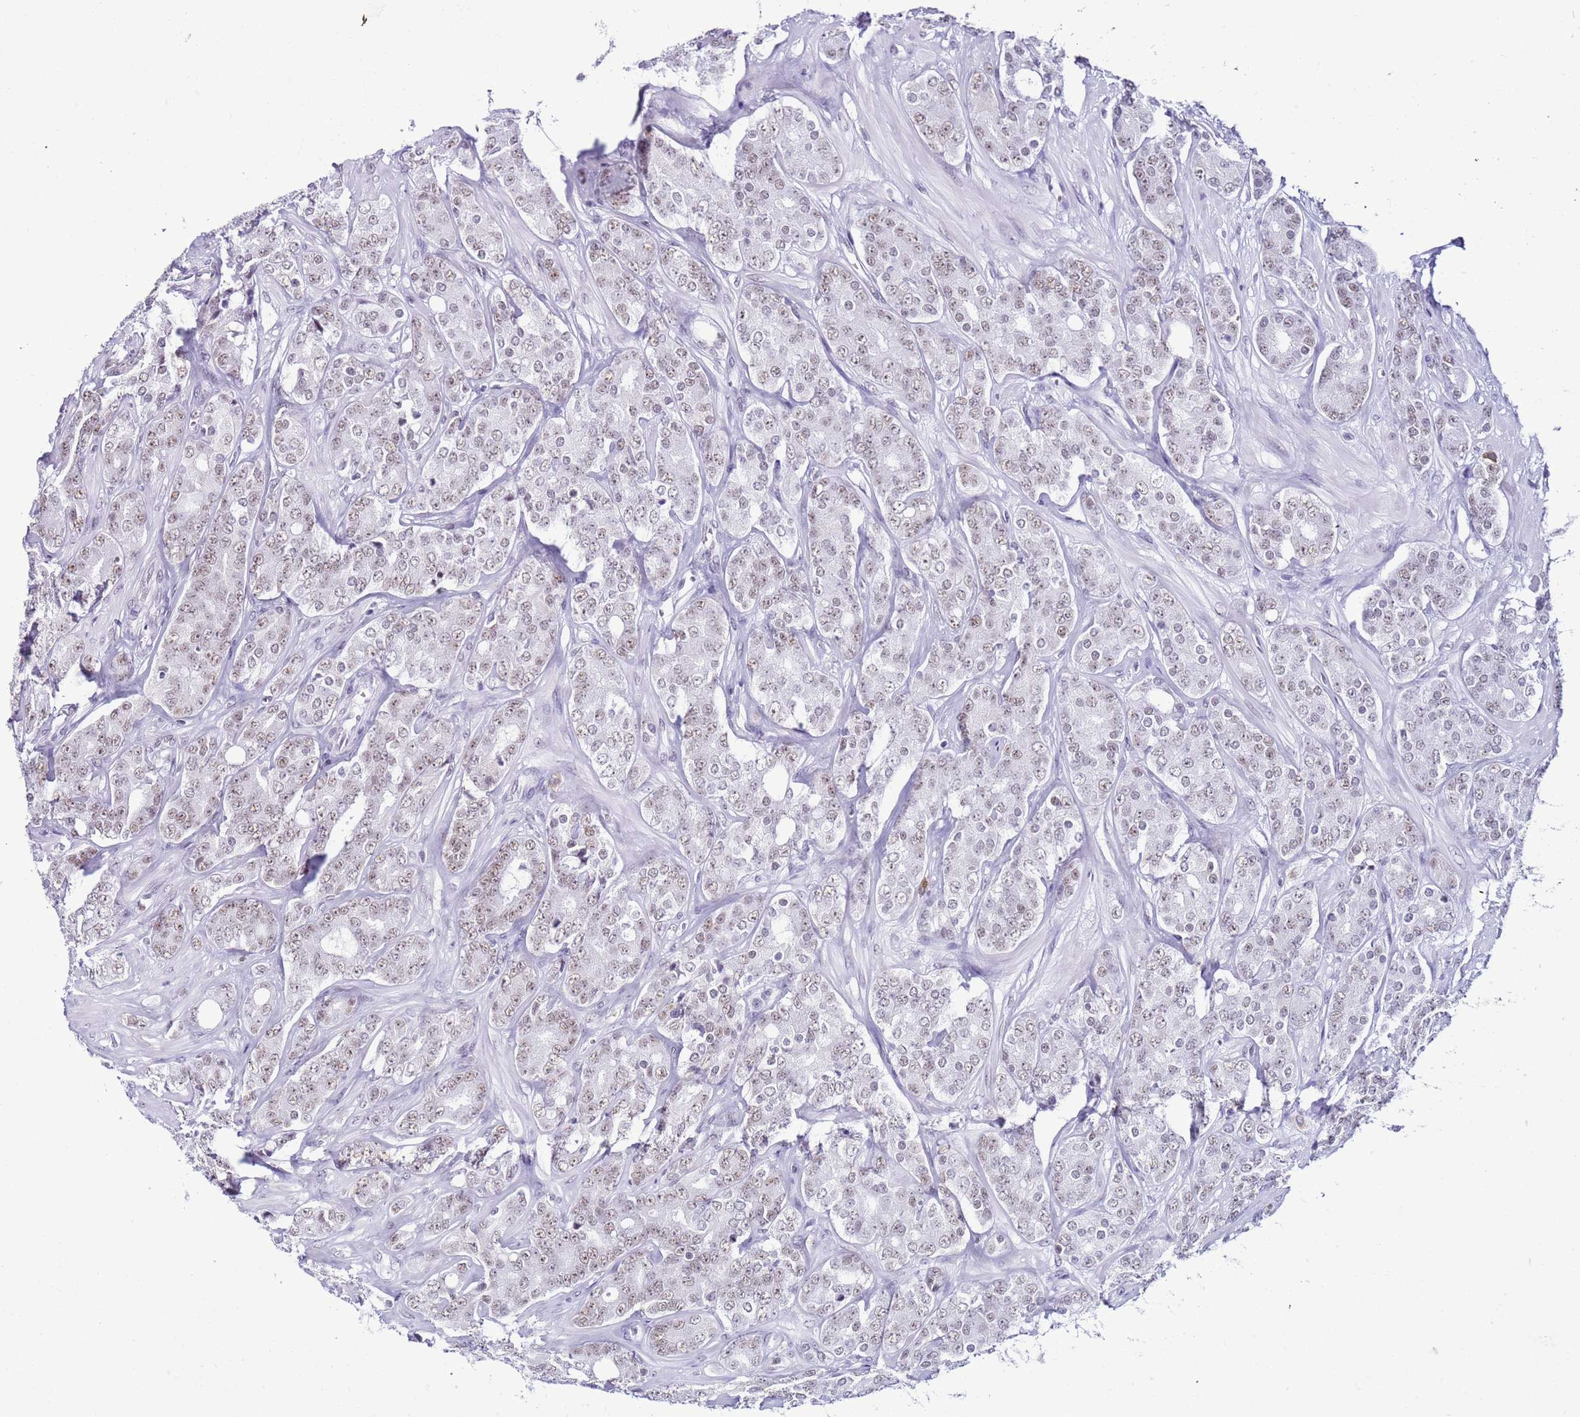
{"staining": {"intensity": "moderate", "quantity": ">75%", "location": "nuclear"}, "tissue": "prostate cancer", "cell_type": "Tumor cells", "image_type": "cancer", "snomed": [{"axis": "morphology", "description": "Adenocarcinoma, High grade"}, {"axis": "topography", "description": "Prostate"}], "caption": "Moderate nuclear positivity is present in approximately >75% of tumor cells in prostate cancer.", "gene": "DHX15", "patient": {"sex": "male", "age": 62}}